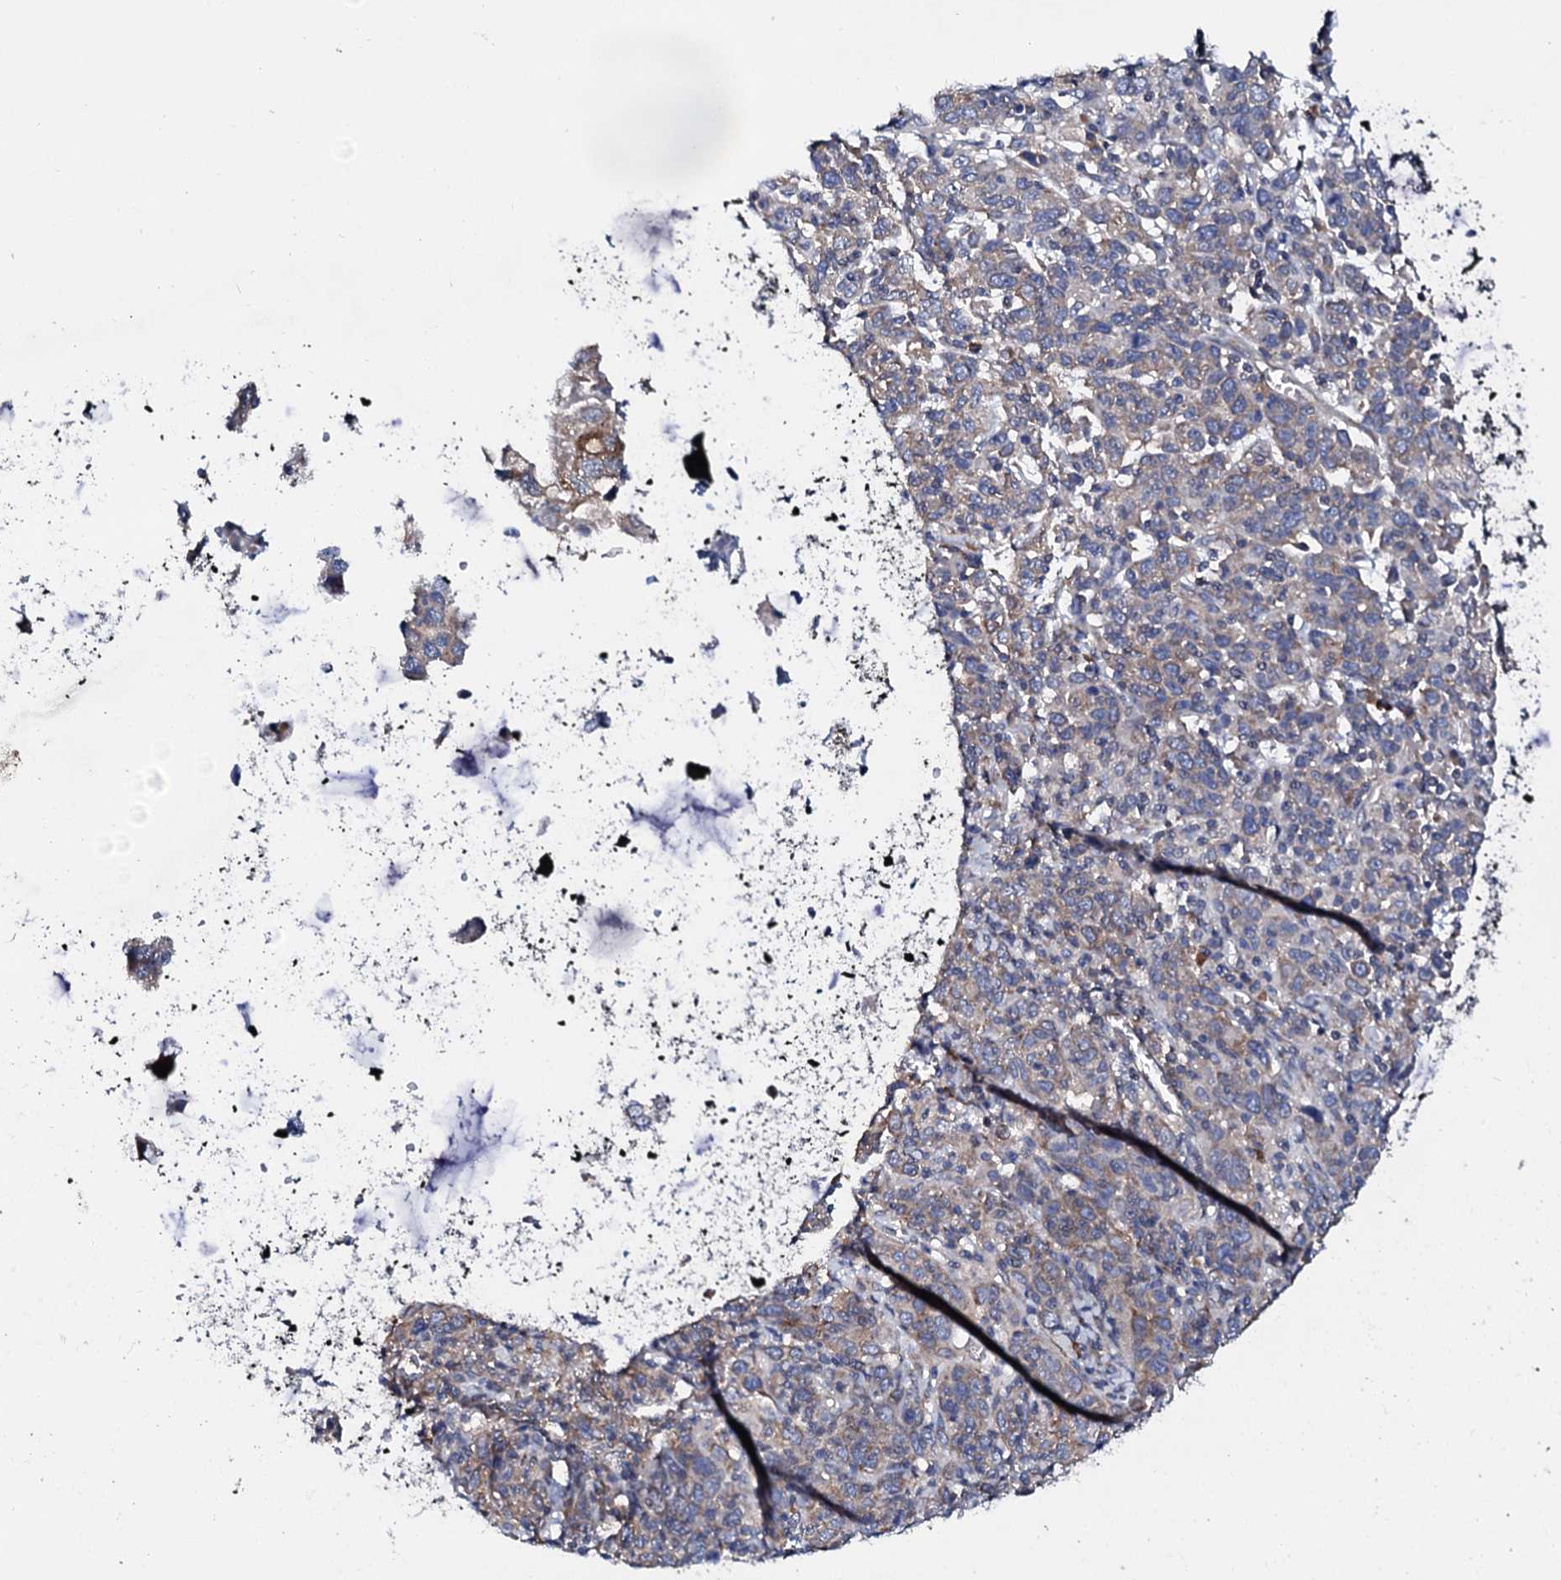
{"staining": {"intensity": "weak", "quantity": "<25%", "location": "cytoplasmic/membranous"}, "tissue": "cervical cancer", "cell_type": "Tumor cells", "image_type": "cancer", "snomed": [{"axis": "morphology", "description": "Squamous cell carcinoma, NOS"}, {"axis": "topography", "description": "Cervix"}], "caption": "Tumor cells are negative for protein expression in human cervical cancer. Brightfield microscopy of IHC stained with DAB (brown) and hematoxylin (blue), captured at high magnification.", "gene": "NUP58", "patient": {"sex": "female", "age": 67}}